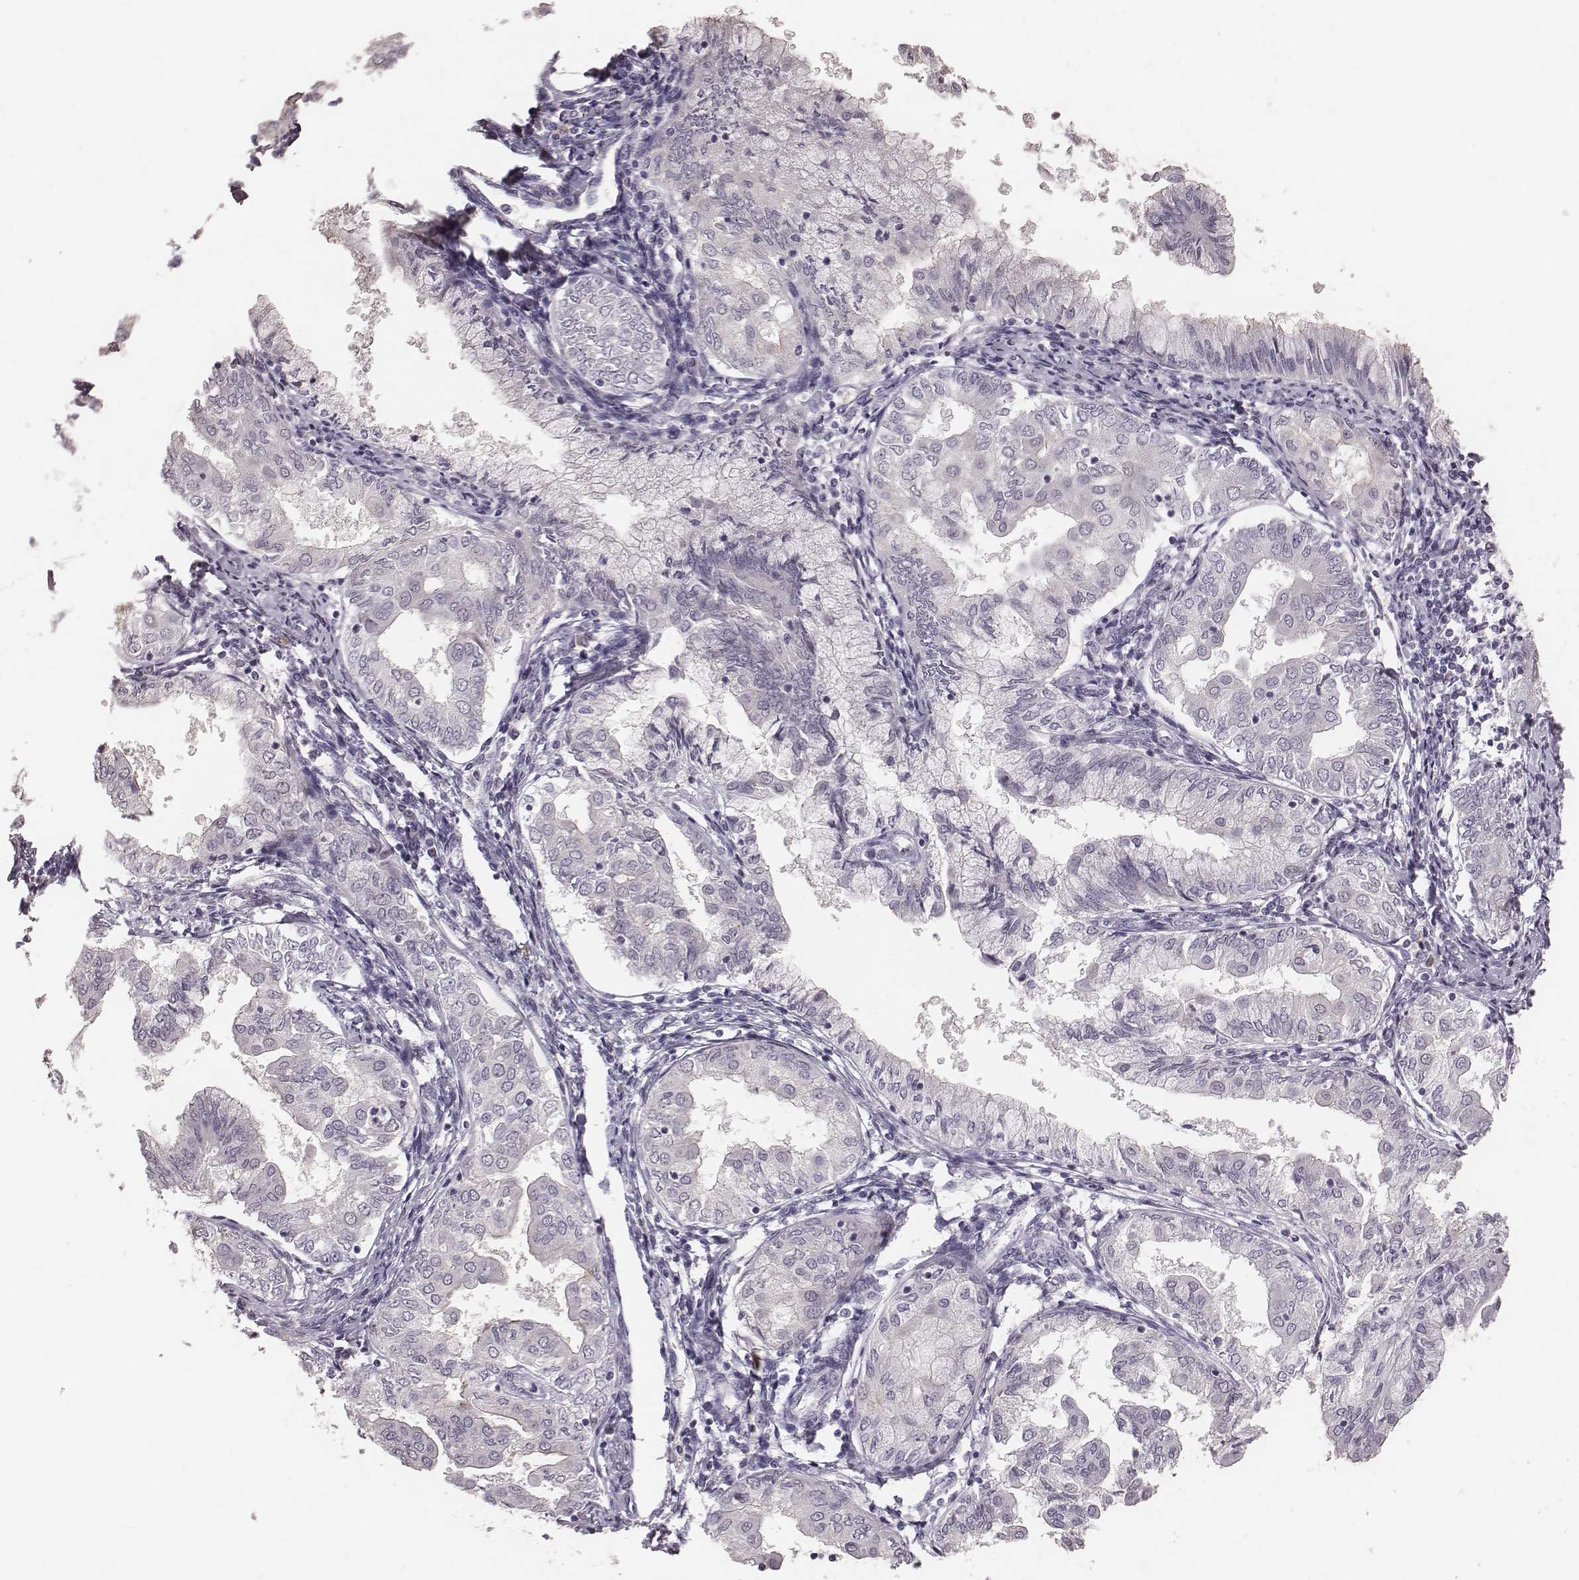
{"staining": {"intensity": "negative", "quantity": "none", "location": "none"}, "tissue": "endometrial cancer", "cell_type": "Tumor cells", "image_type": "cancer", "snomed": [{"axis": "morphology", "description": "Adenocarcinoma, NOS"}, {"axis": "topography", "description": "Endometrium"}], "caption": "IHC of human endometrial cancer displays no positivity in tumor cells.", "gene": "CFTR", "patient": {"sex": "female", "age": 68}}